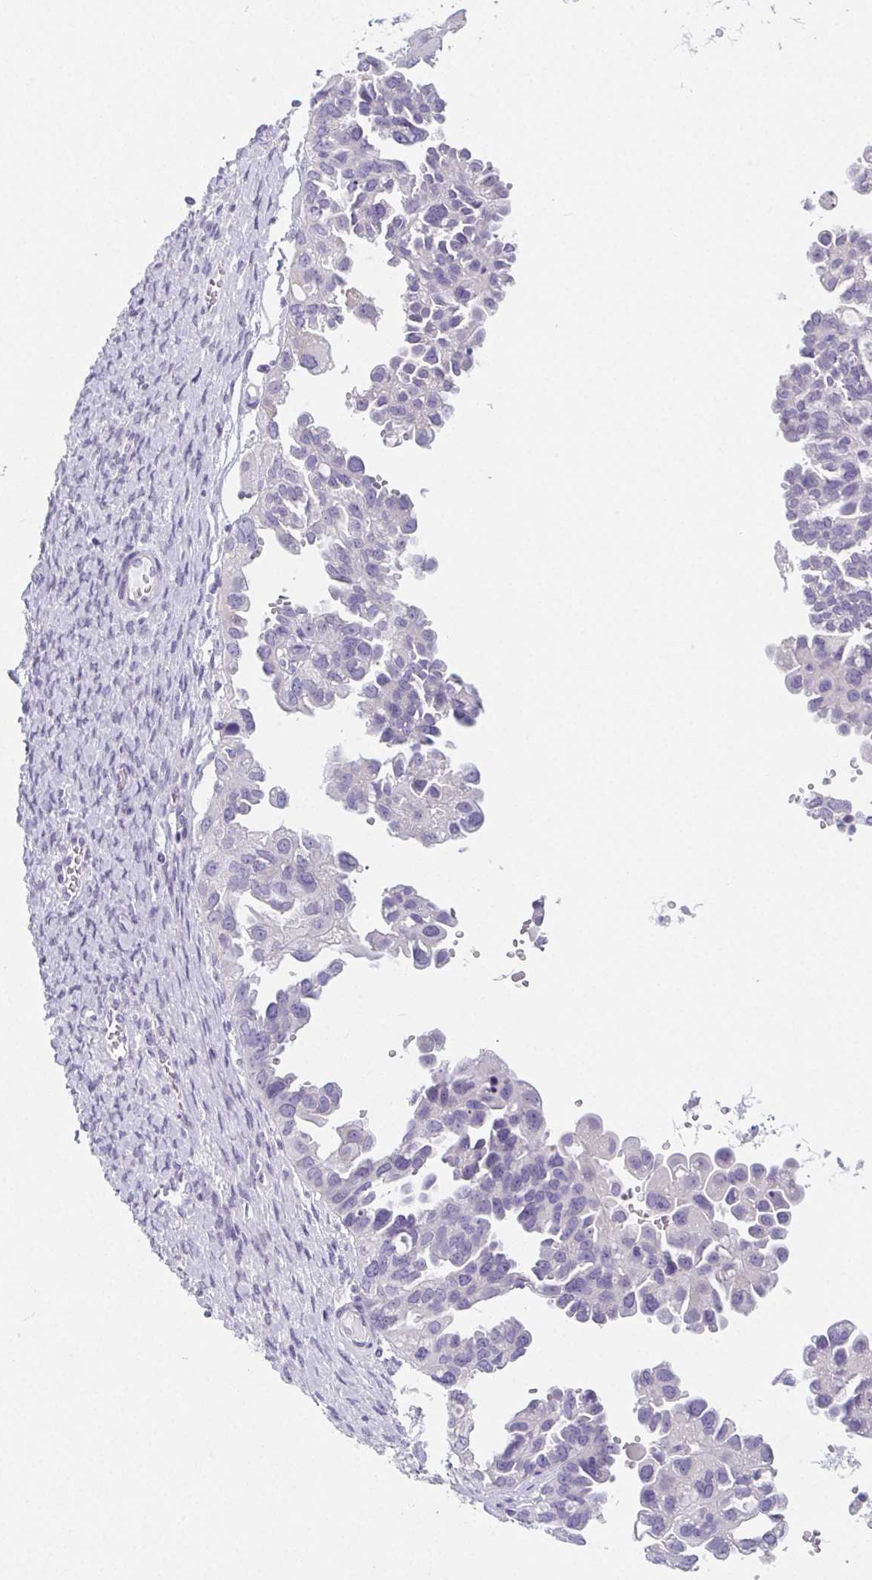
{"staining": {"intensity": "negative", "quantity": "none", "location": "none"}, "tissue": "ovarian cancer", "cell_type": "Tumor cells", "image_type": "cancer", "snomed": [{"axis": "morphology", "description": "Cystadenocarcinoma, serous, NOS"}, {"axis": "topography", "description": "Ovary"}], "caption": "Tumor cells show no significant expression in serous cystadenocarcinoma (ovarian).", "gene": "GLIPR1L1", "patient": {"sex": "female", "age": 53}}